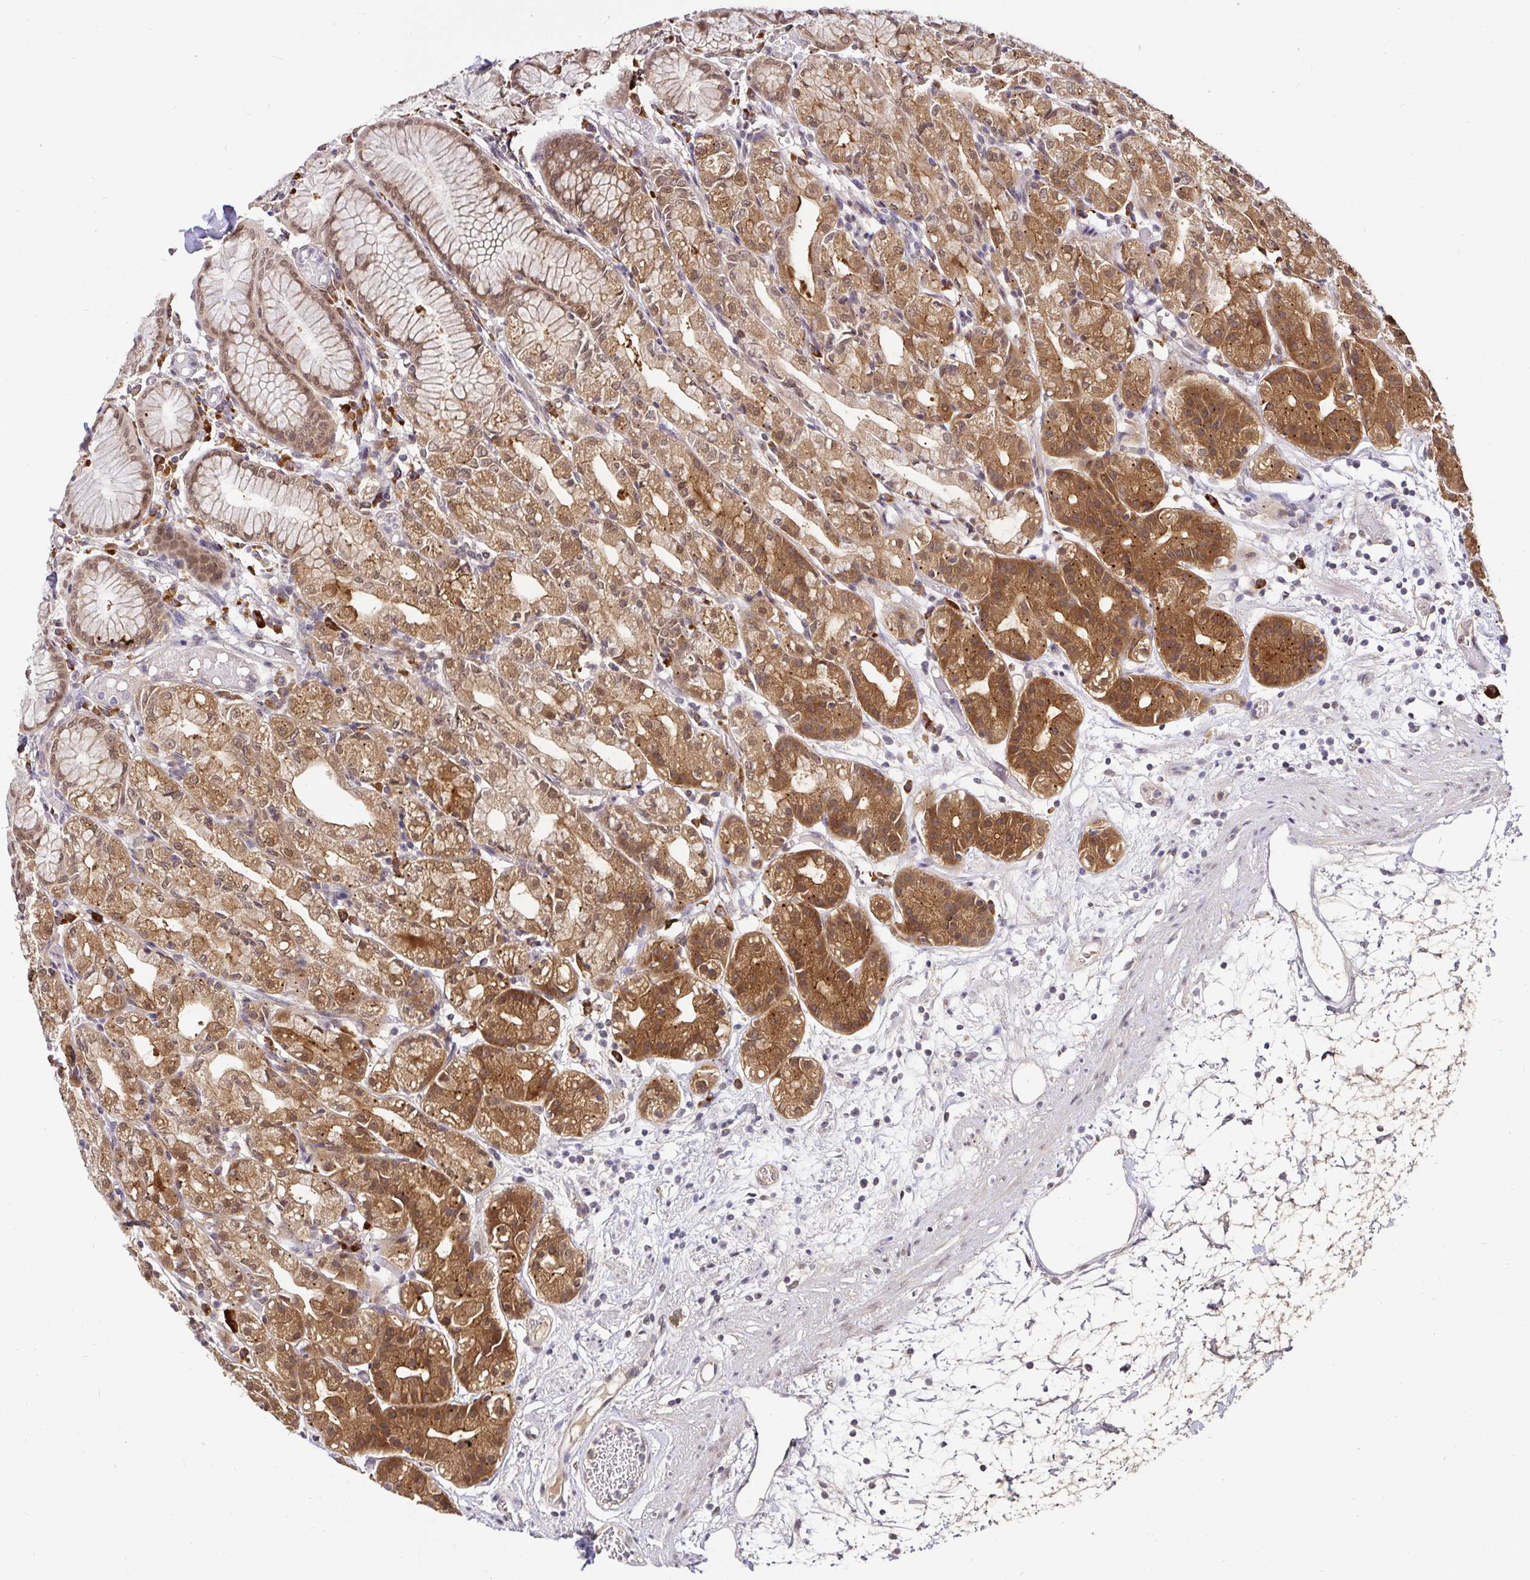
{"staining": {"intensity": "moderate", "quantity": ">75%", "location": "cytoplasmic/membranous"}, "tissue": "stomach", "cell_type": "Glandular cells", "image_type": "normal", "snomed": [{"axis": "morphology", "description": "Normal tissue, NOS"}, {"axis": "topography", "description": "Stomach"}], "caption": "Human stomach stained with a brown dye shows moderate cytoplasmic/membranous positive positivity in approximately >75% of glandular cells.", "gene": "LMO4", "patient": {"sex": "female", "age": 57}}